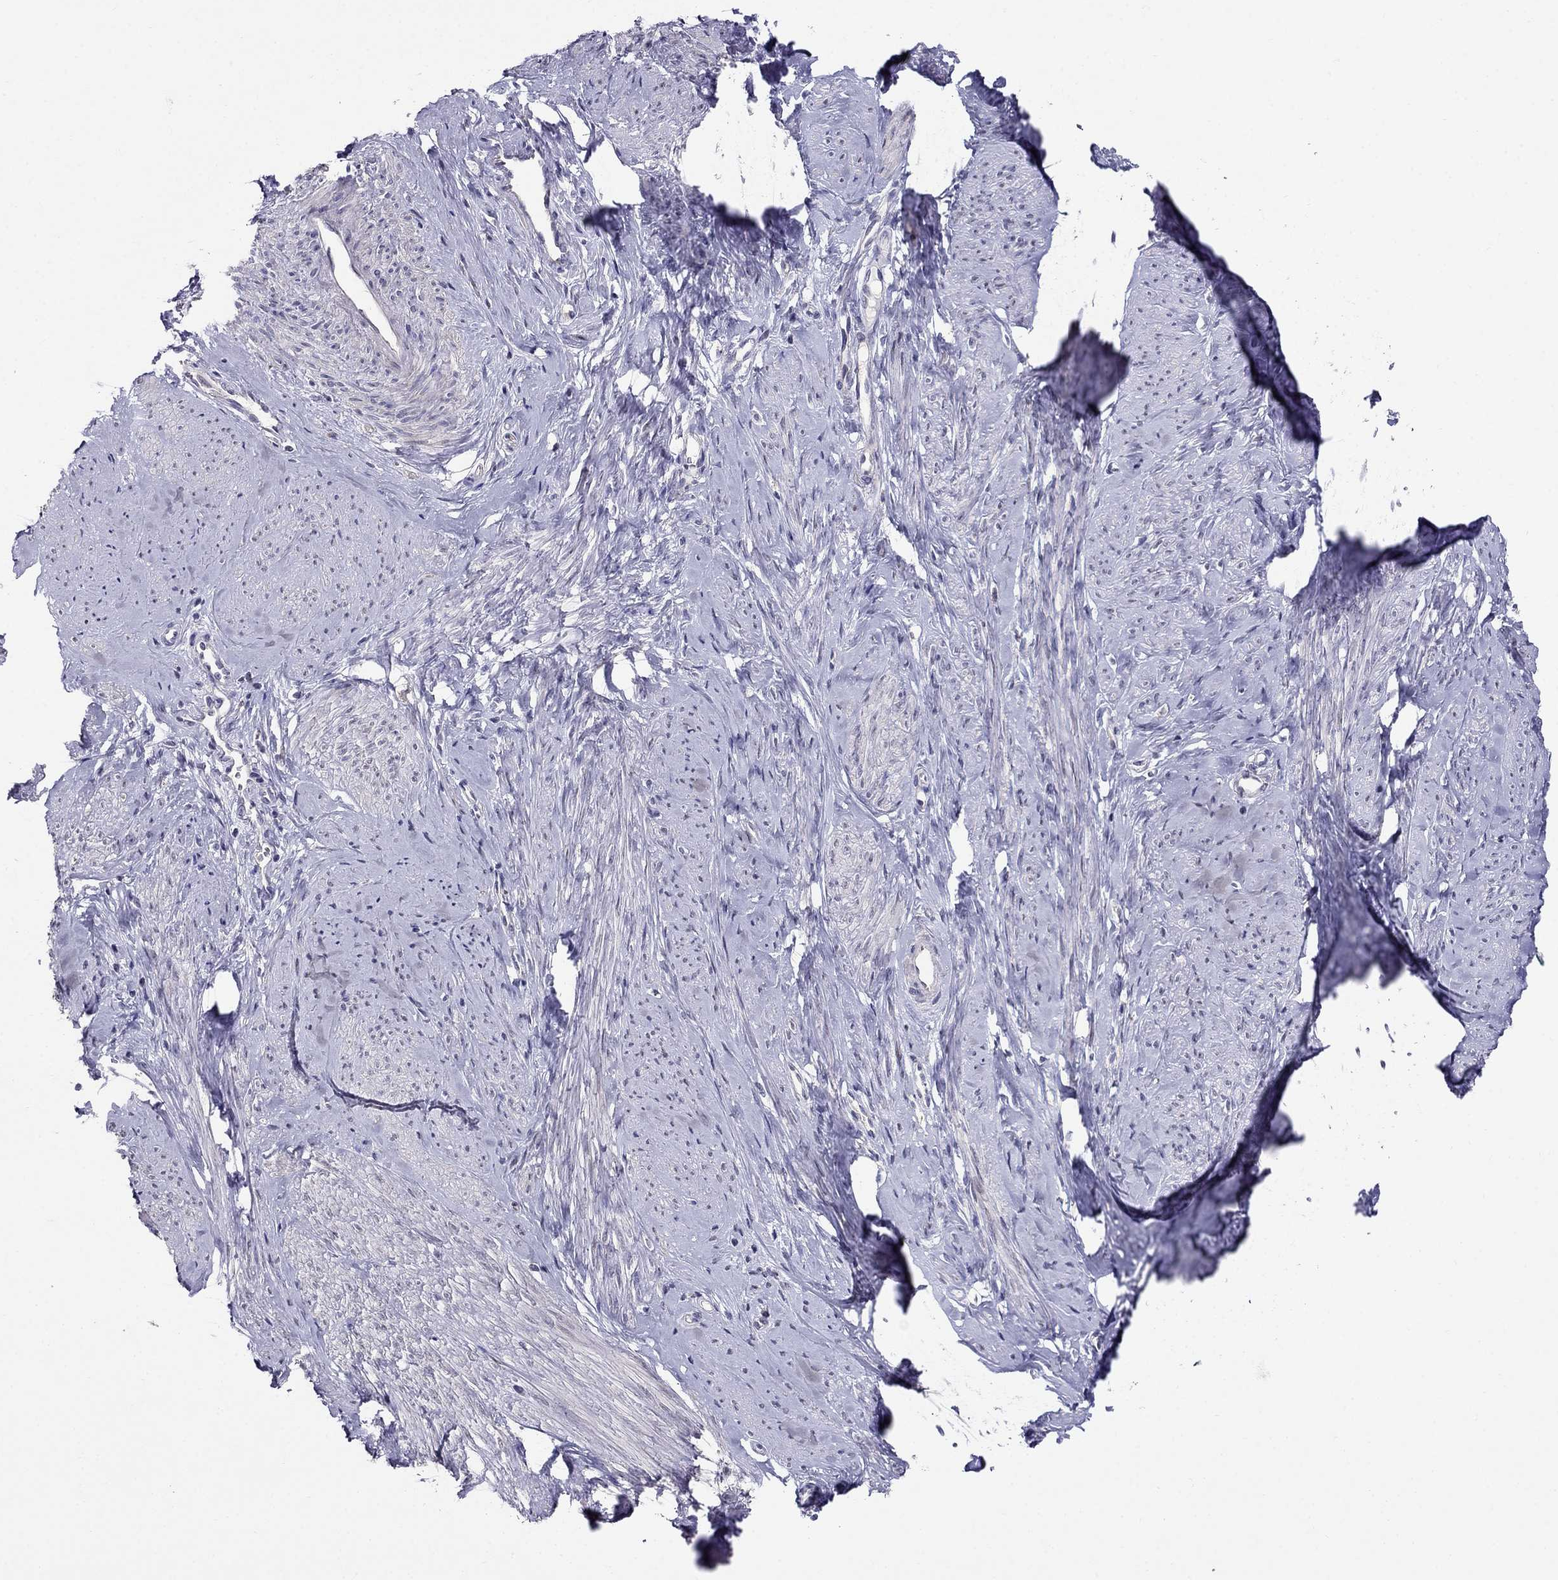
{"staining": {"intensity": "negative", "quantity": "none", "location": "none"}, "tissue": "smooth muscle", "cell_type": "Smooth muscle cells", "image_type": "normal", "snomed": [{"axis": "morphology", "description": "Normal tissue, NOS"}, {"axis": "topography", "description": "Smooth muscle"}], "caption": "This is an IHC micrograph of normal smooth muscle. There is no staining in smooth muscle cells.", "gene": "MAGEB4", "patient": {"sex": "female", "age": 48}}